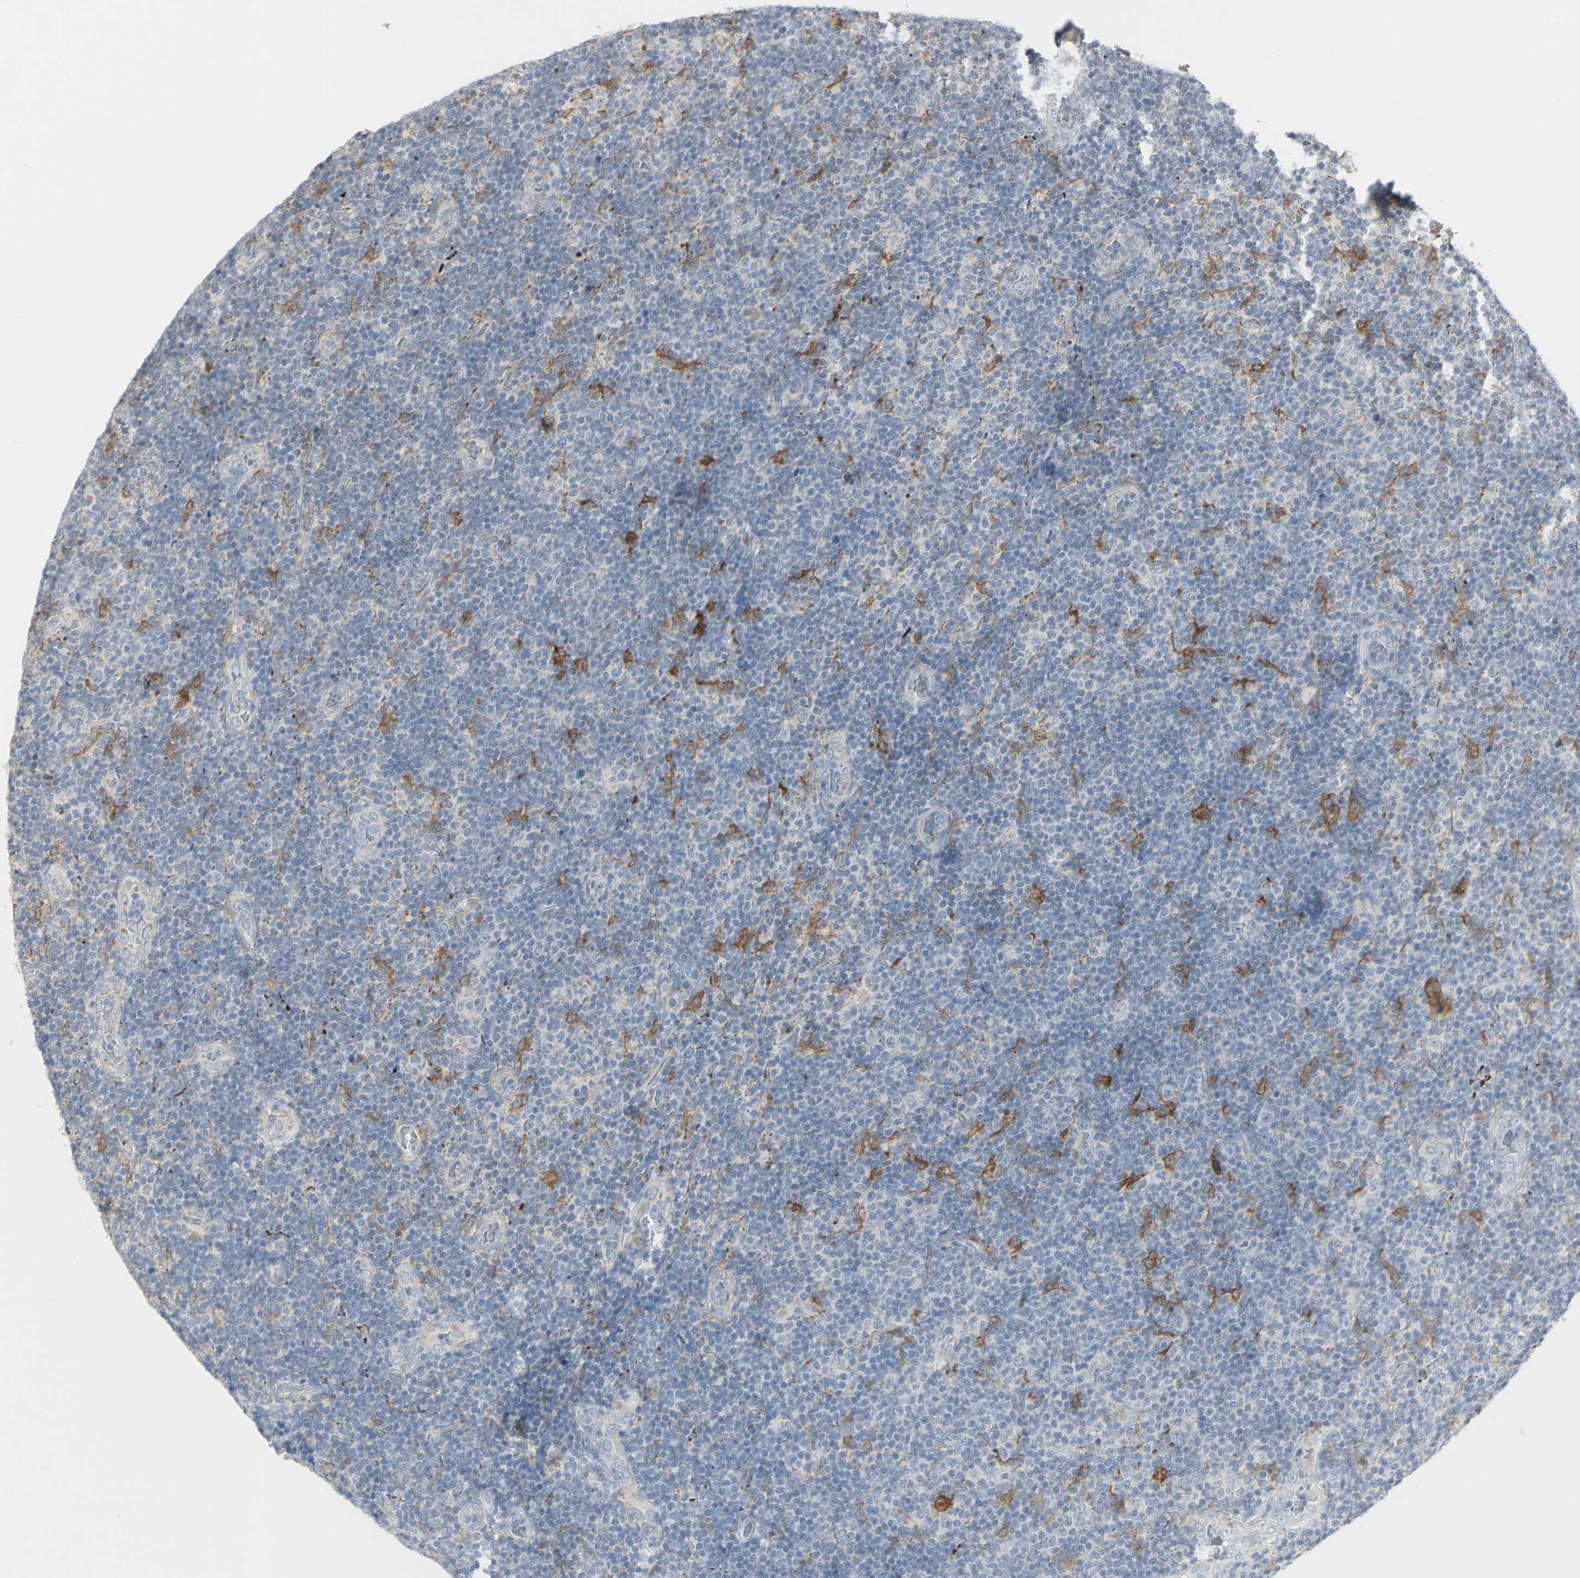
{"staining": {"intensity": "weak", "quantity": "<25%", "location": "cytoplasmic/membranous"}, "tissue": "lymphoma", "cell_type": "Tumor cells", "image_type": "cancer", "snomed": [{"axis": "morphology", "description": "Malignant lymphoma, non-Hodgkin's type, Low grade"}, {"axis": "topography", "description": "Lymph node"}], "caption": "This photomicrograph is of lymphoma stained with IHC to label a protein in brown with the nuclei are counter-stained blue. There is no expression in tumor cells.", "gene": "CNTNAP1", "patient": {"sex": "male", "age": 83}}